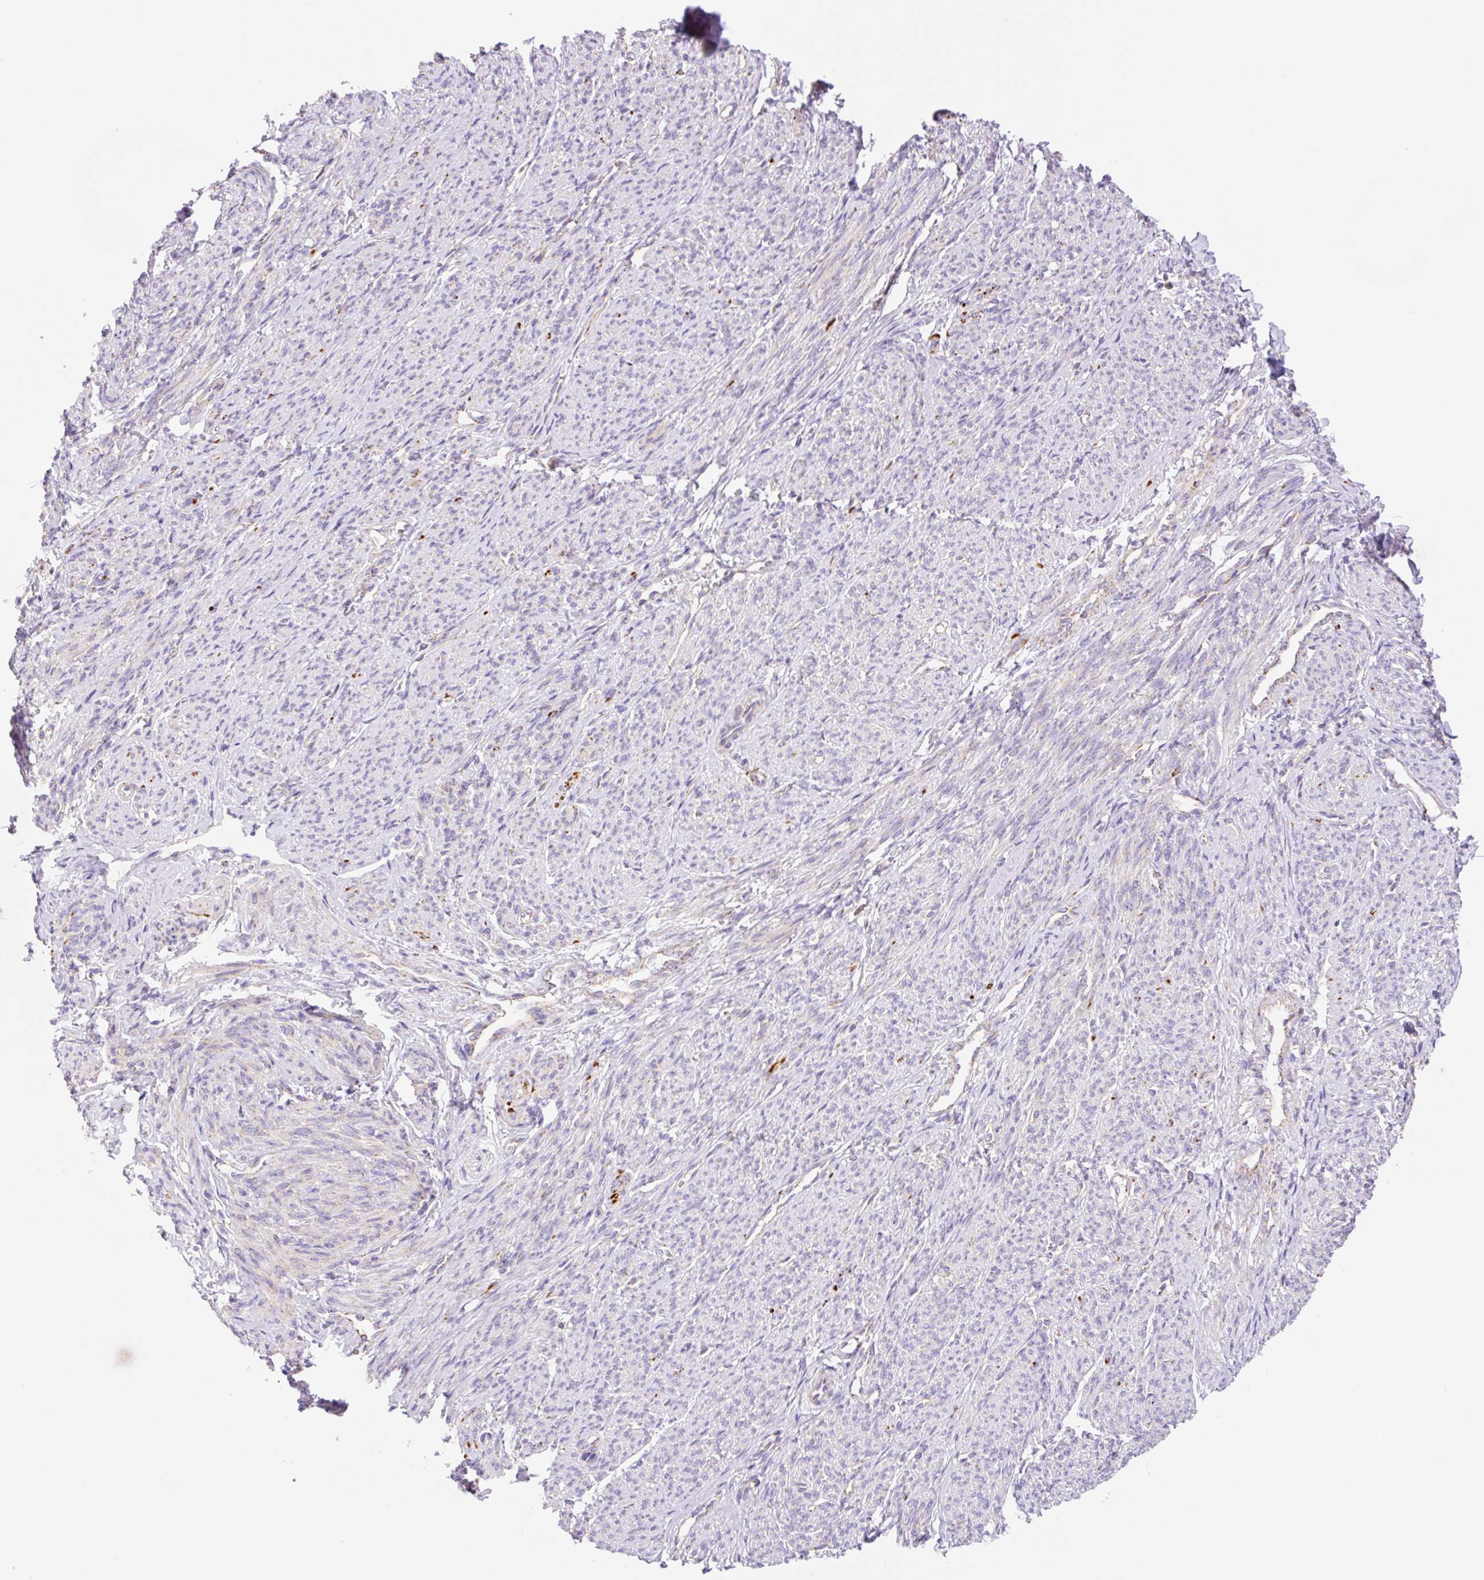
{"staining": {"intensity": "negative", "quantity": "none", "location": "none"}, "tissue": "smooth muscle", "cell_type": "Smooth muscle cells", "image_type": "normal", "snomed": [{"axis": "morphology", "description": "Normal tissue, NOS"}, {"axis": "topography", "description": "Smooth muscle"}], "caption": "This is an IHC photomicrograph of unremarkable smooth muscle. There is no staining in smooth muscle cells.", "gene": "ETNK2", "patient": {"sex": "female", "age": 65}}